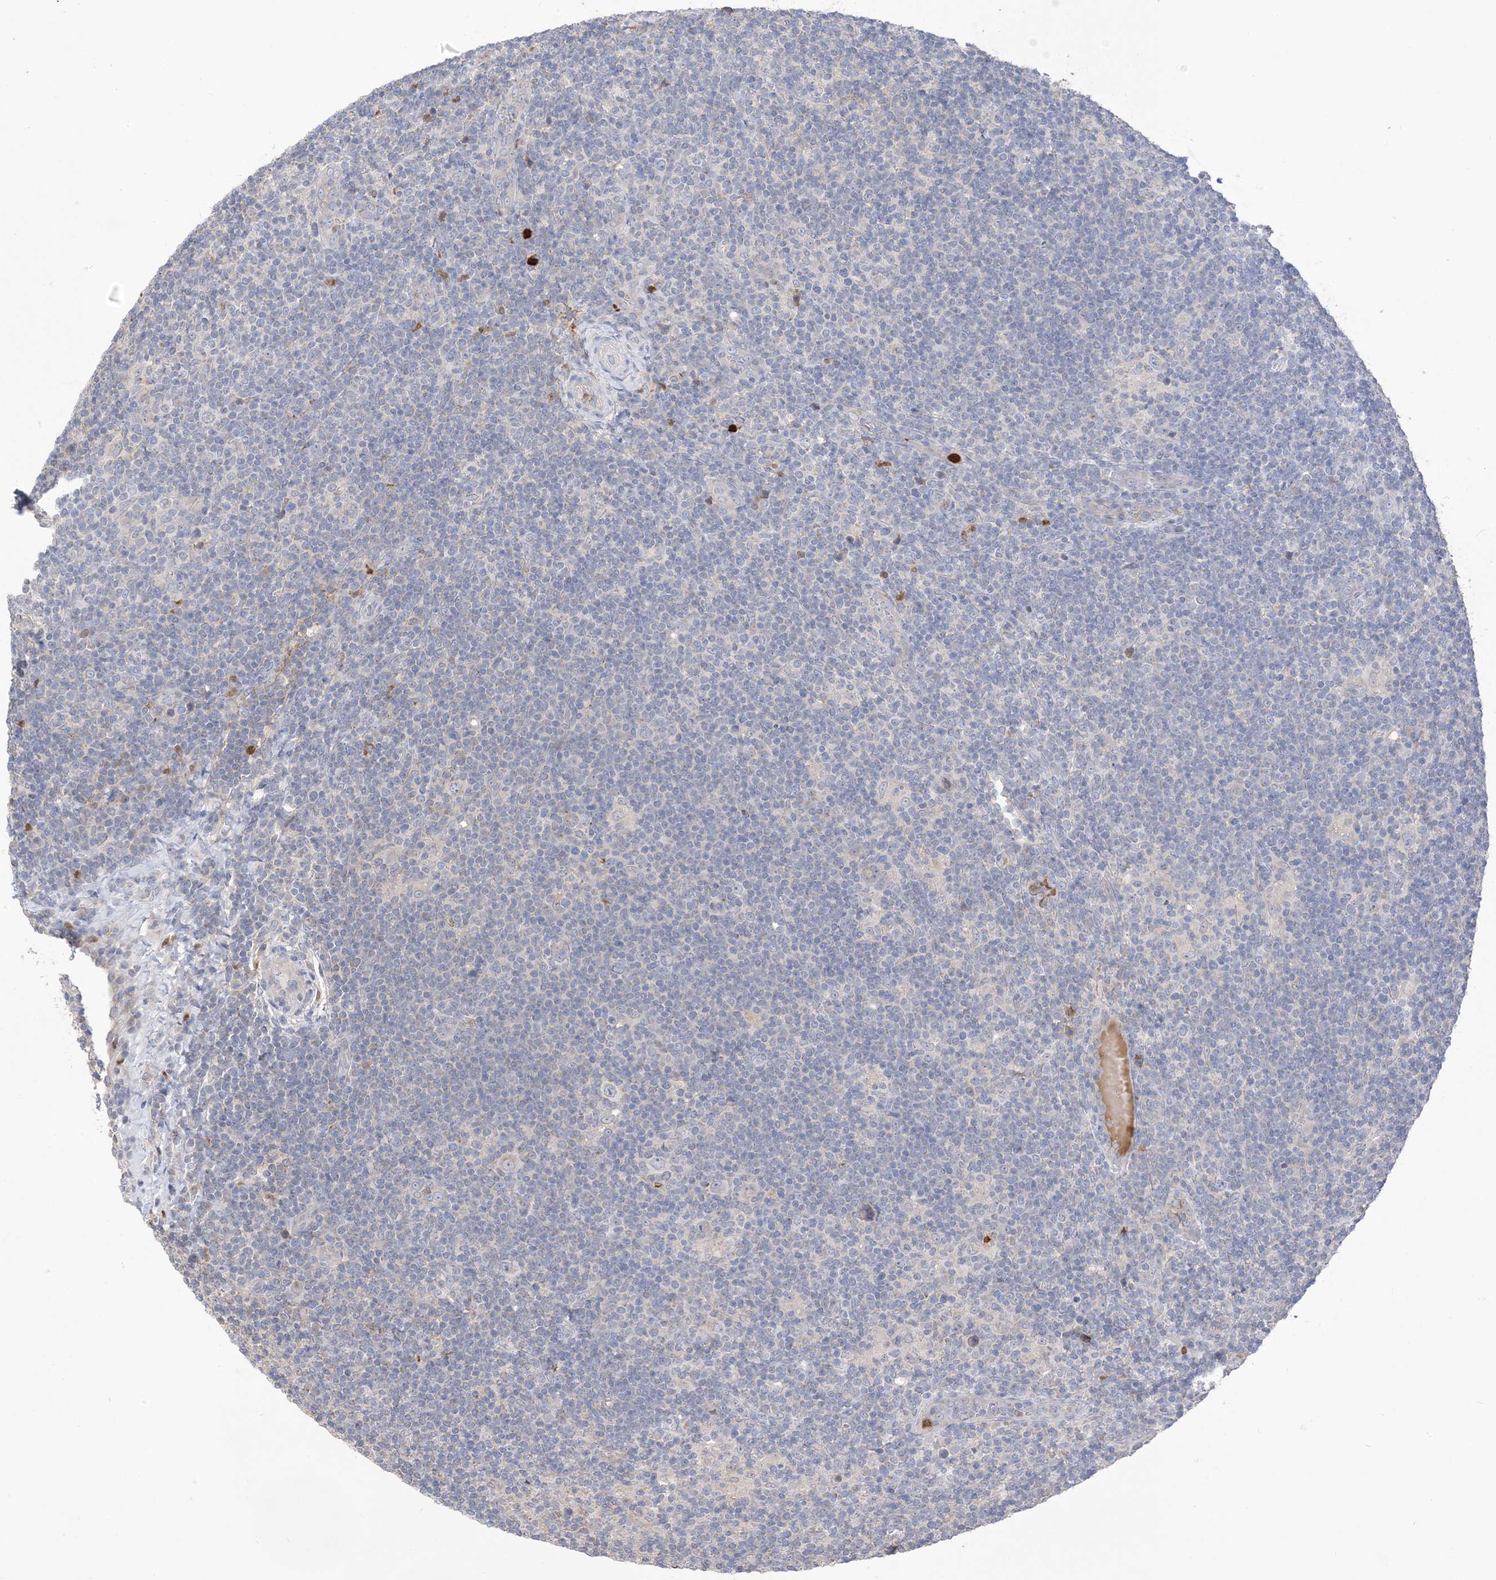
{"staining": {"intensity": "negative", "quantity": "none", "location": "none"}, "tissue": "lymphoma", "cell_type": "Tumor cells", "image_type": "cancer", "snomed": [{"axis": "morphology", "description": "Hodgkin's disease, NOS"}, {"axis": "topography", "description": "Lymph node"}], "caption": "Photomicrograph shows no significant protein positivity in tumor cells of lymphoma.", "gene": "DPP9", "patient": {"sex": "female", "age": 57}}